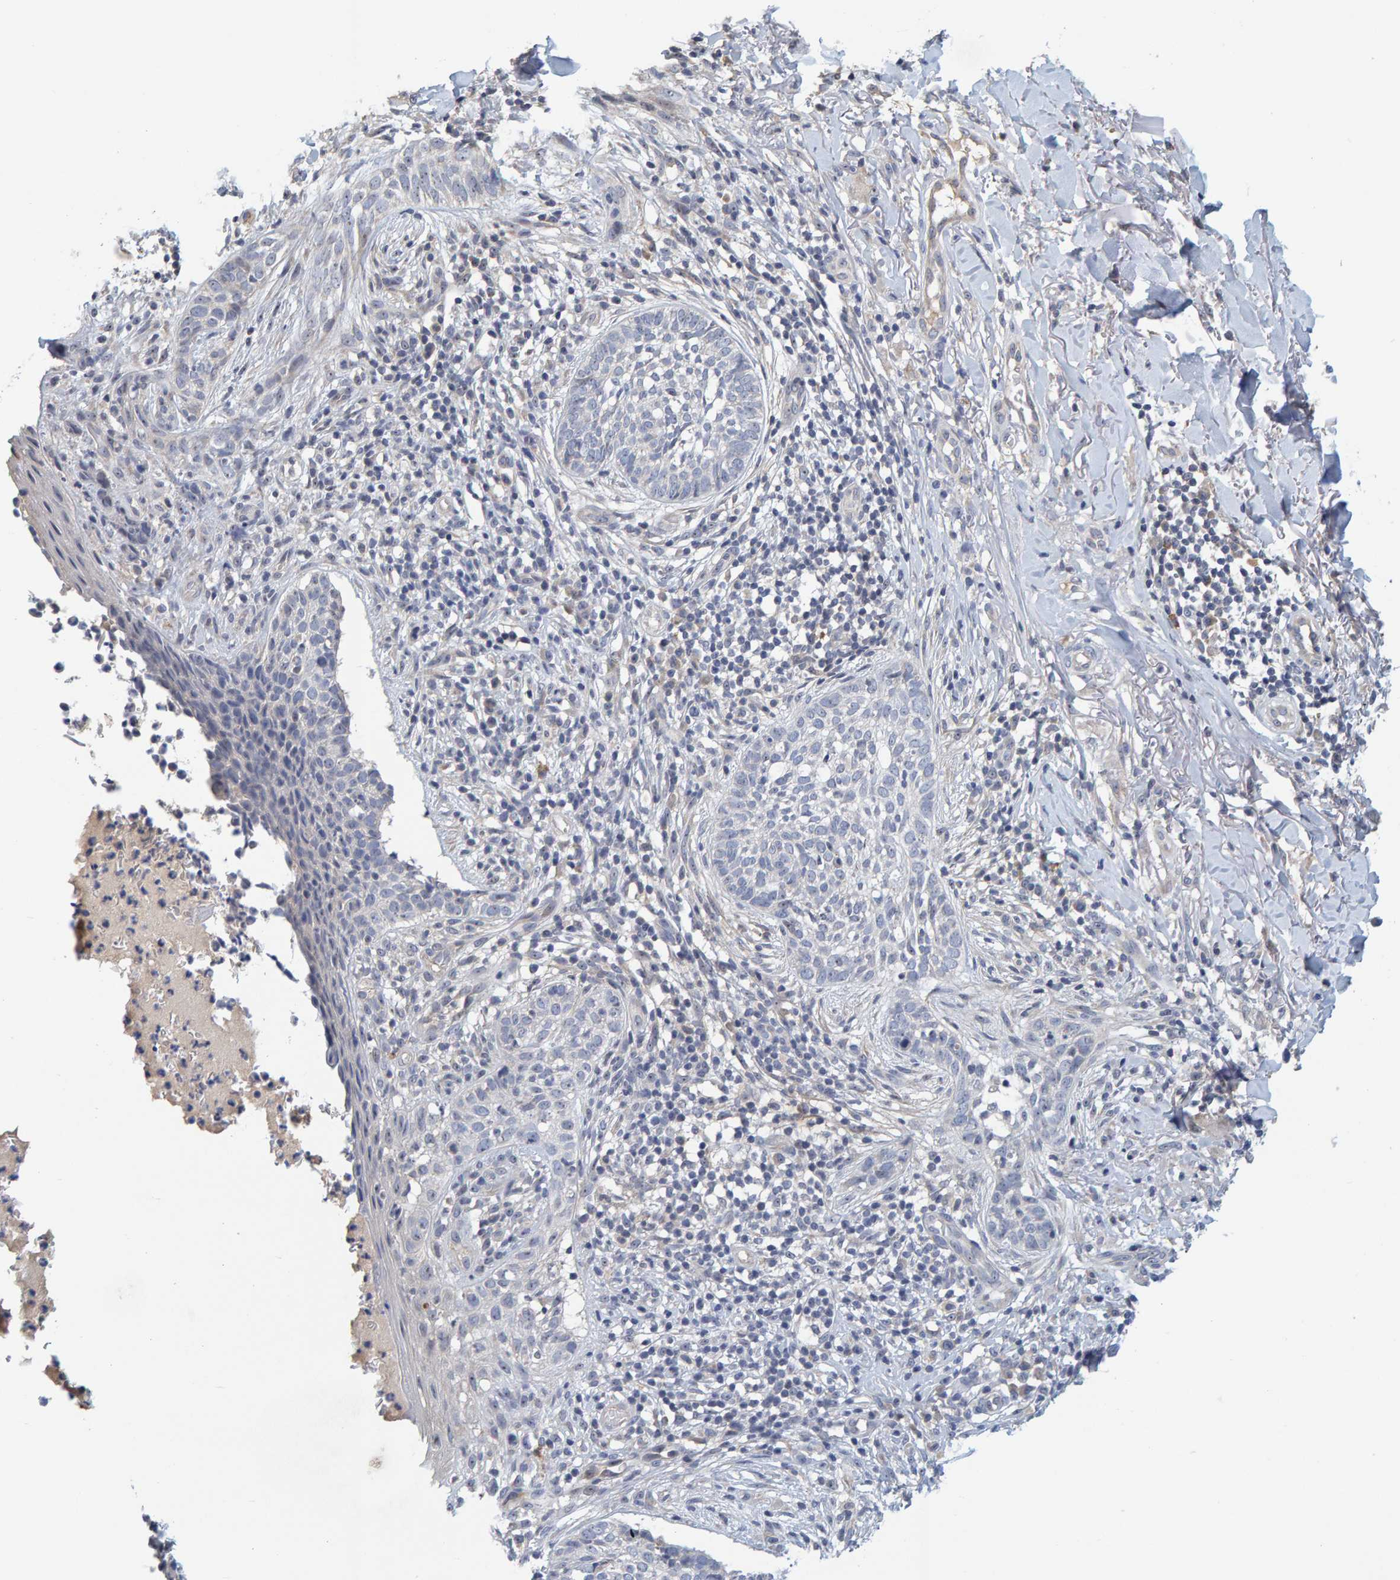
{"staining": {"intensity": "negative", "quantity": "none", "location": "none"}, "tissue": "skin cancer", "cell_type": "Tumor cells", "image_type": "cancer", "snomed": [{"axis": "morphology", "description": "Normal tissue, NOS"}, {"axis": "morphology", "description": "Basal cell carcinoma"}, {"axis": "topography", "description": "Skin"}], "caption": "Immunohistochemical staining of skin cancer reveals no significant positivity in tumor cells.", "gene": "ZNF77", "patient": {"sex": "male", "age": 67}}